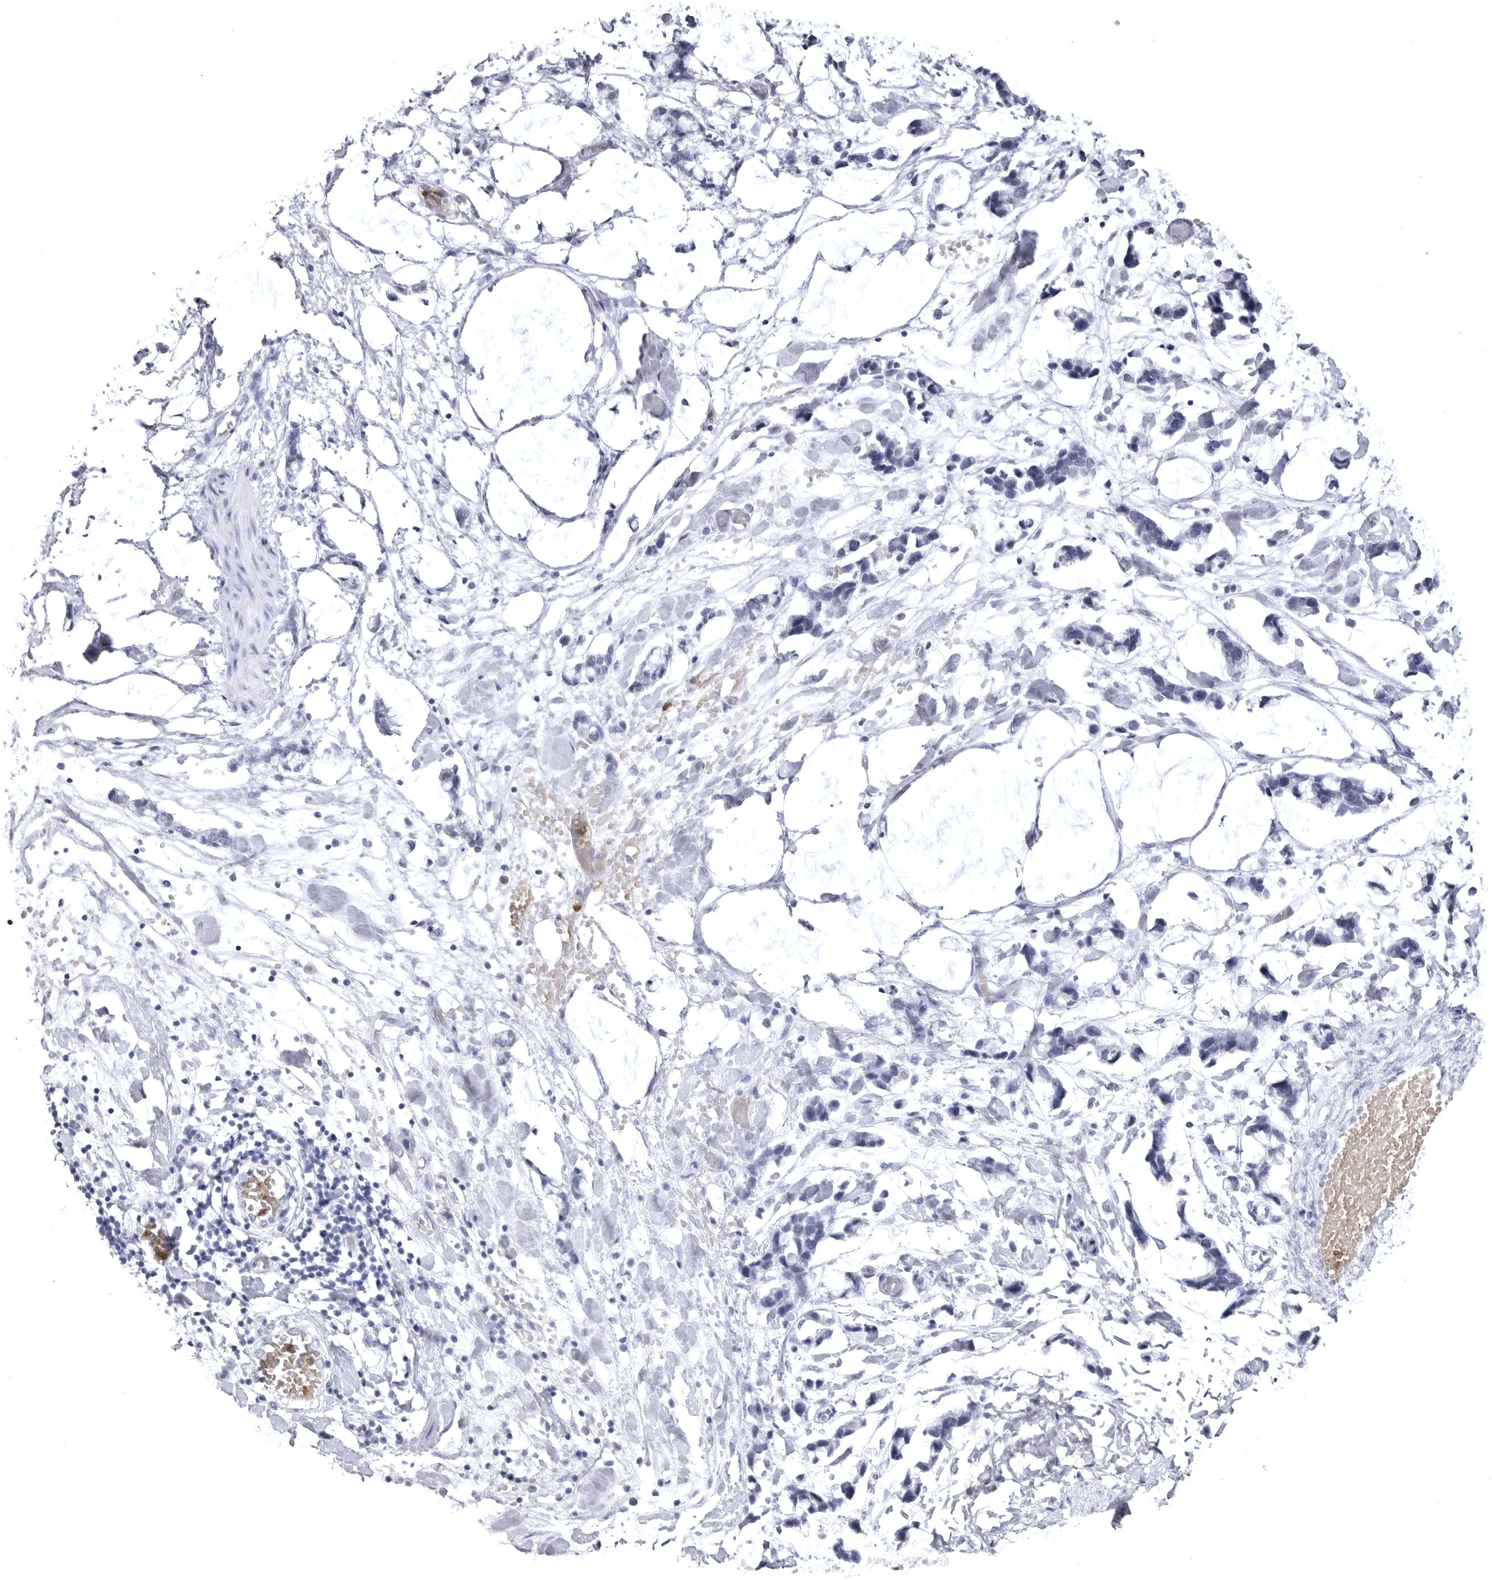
{"staining": {"intensity": "negative", "quantity": "none", "location": "none"}, "tissue": "adipose tissue", "cell_type": "Adipocytes", "image_type": "normal", "snomed": [{"axis": "morphology", "description": "Normal tissue, NOS"}, {"axis": "morphology", "description": "Adenocarcinoma, NOS"}, {"axis": "topography", "description": "Colon"}, {"axis": "topography", "description": "Peripheral nerve tissue"}], "caption": "A photomicrograph of adipose tissue stained for a protein reveals no brown staining in adipocytes.", "gene": "STAP2", "patient": {"sex": "male", "age": 14}}